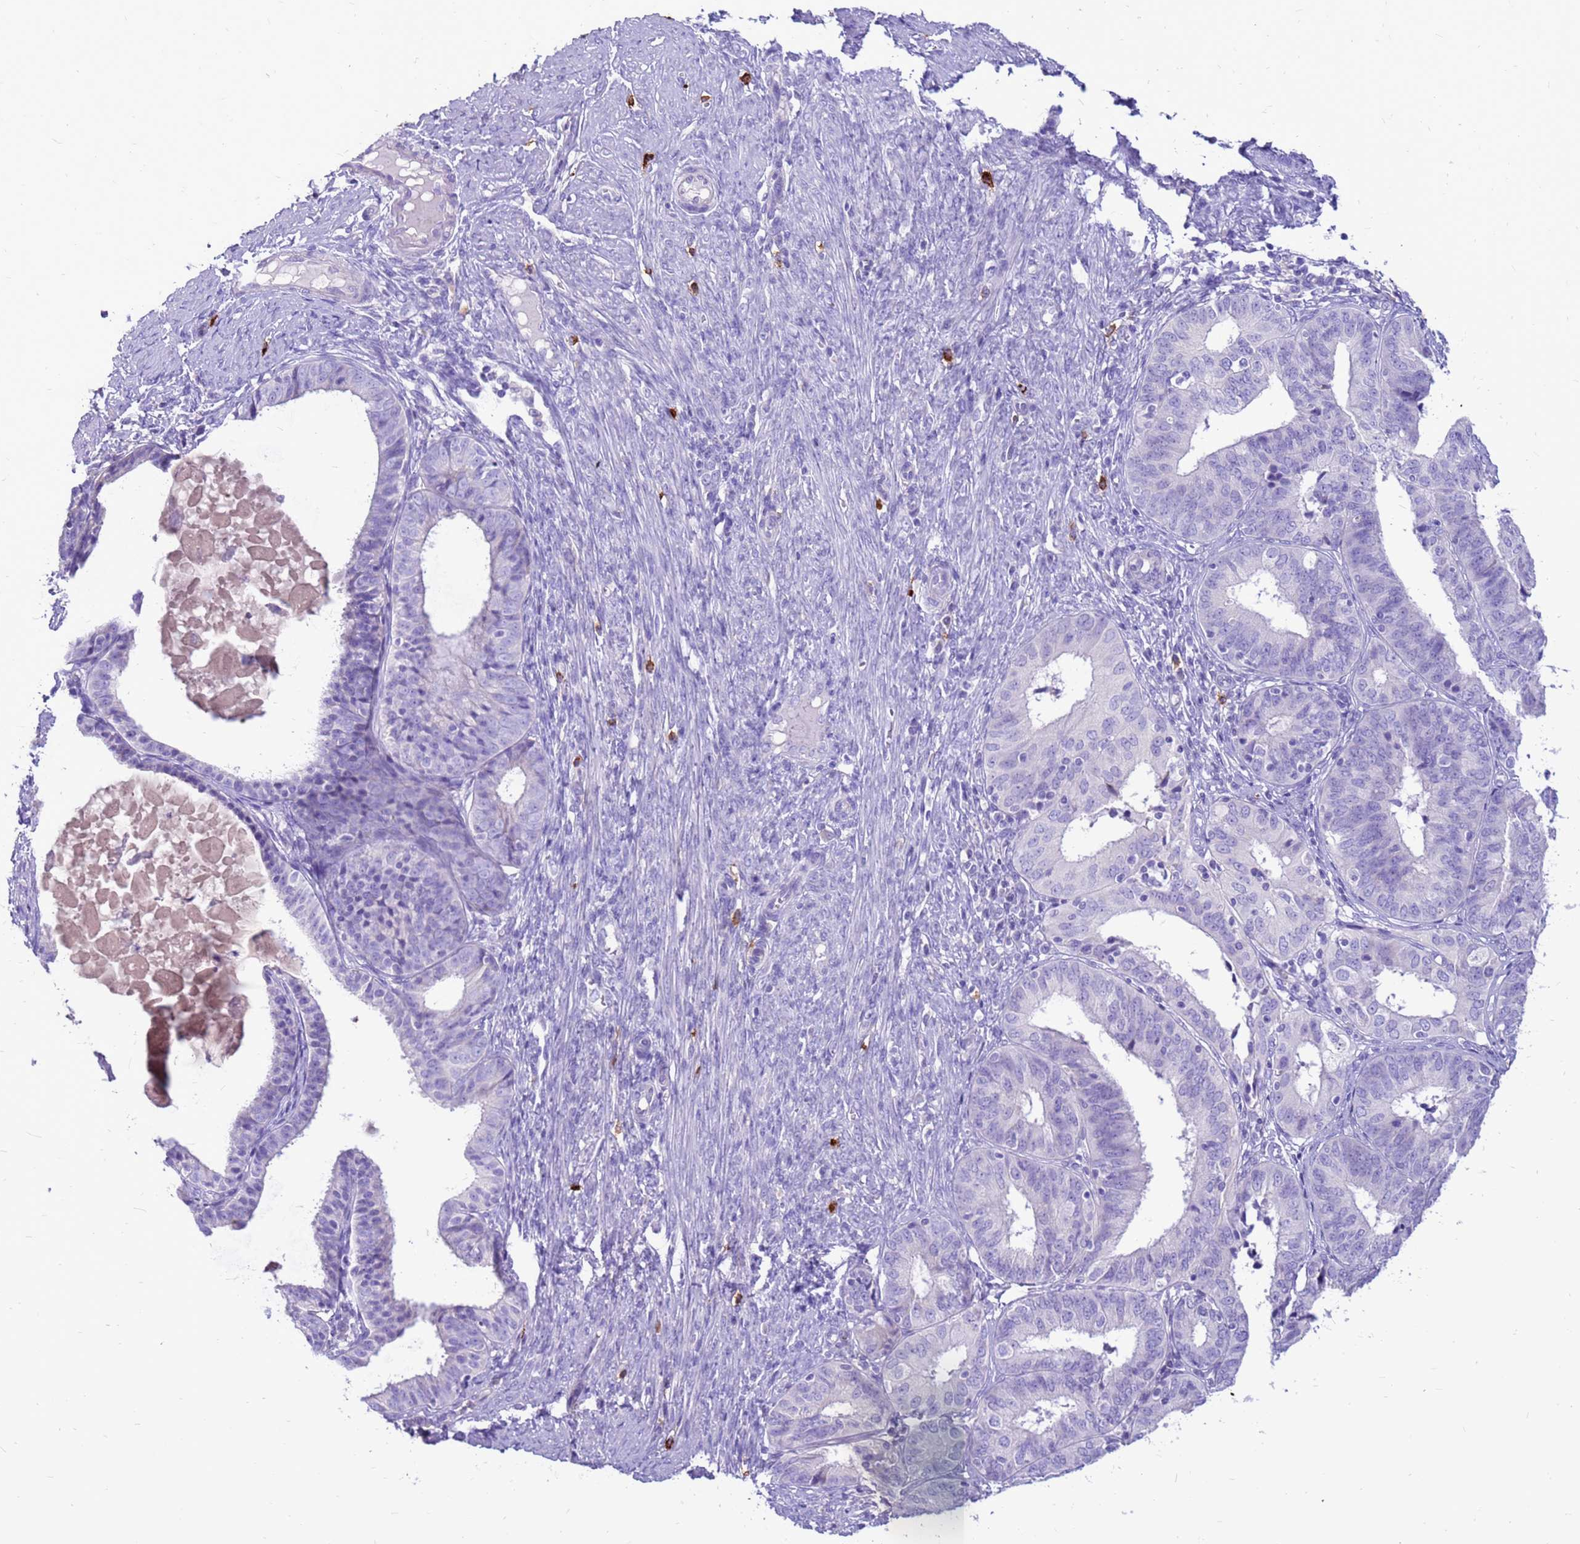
{"staining": {"intensity": "negative", "quantity": "none", "location": "none"}, "tissue": "endometrial cancer", "cell_type": "Tumor cells", "image_type": "cancer", "snomed": [{"axis": "morphology", "description": "Adenocarcinoma, NOS"}, {"axis": "topography", "description": "Endometrium"}], "caption": "IHC micrograph of neoplastic tissue: endometrial cancer stained with DAB (3,3'-diaminobenzidine) displays no significant protein staining in tumor cells.", "gene": "PDE10A", "patient": {"sex": "female", "age": 51}}